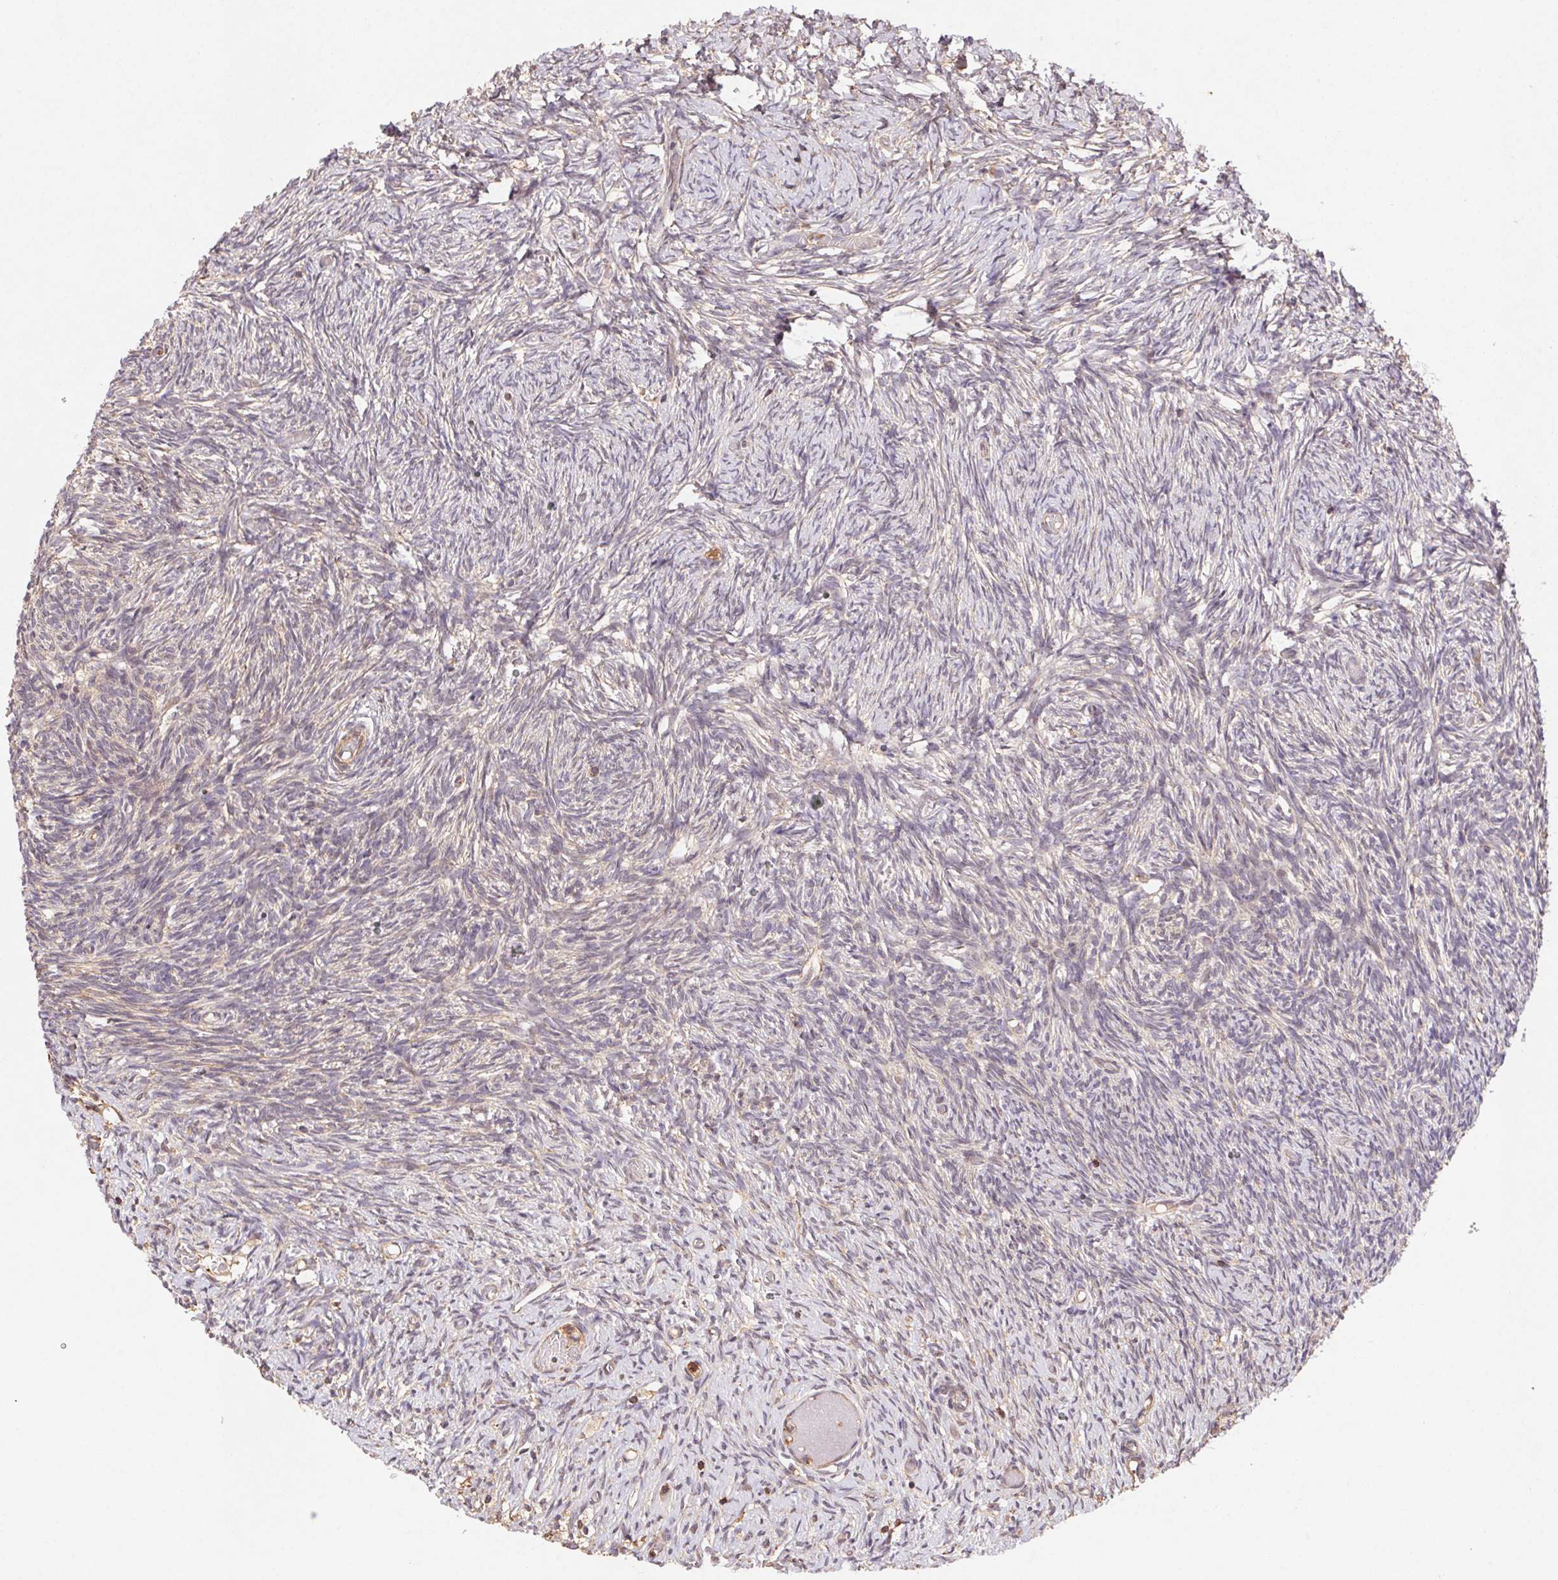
{"staining": {"intensity": "weak", "quantity": "<25%", "location": "cytoplasmic/membranous"}, "tissue": "ovary", "cell_type": "Ovarian stroma cells", "image_type": "normal", "snomed": [{"axis": "morphology", "description": "Normal tissue, NOS"}, {"axis": "topography", "description": "Ovary"}], "caption": "Normal ovary was stained to show a protein in brown. There is no significant positivity in ovarian stroma cells. Nuclei are stained in blue.", "gene": "ATG10", "patient": {"sex": "female", "age": 39}}